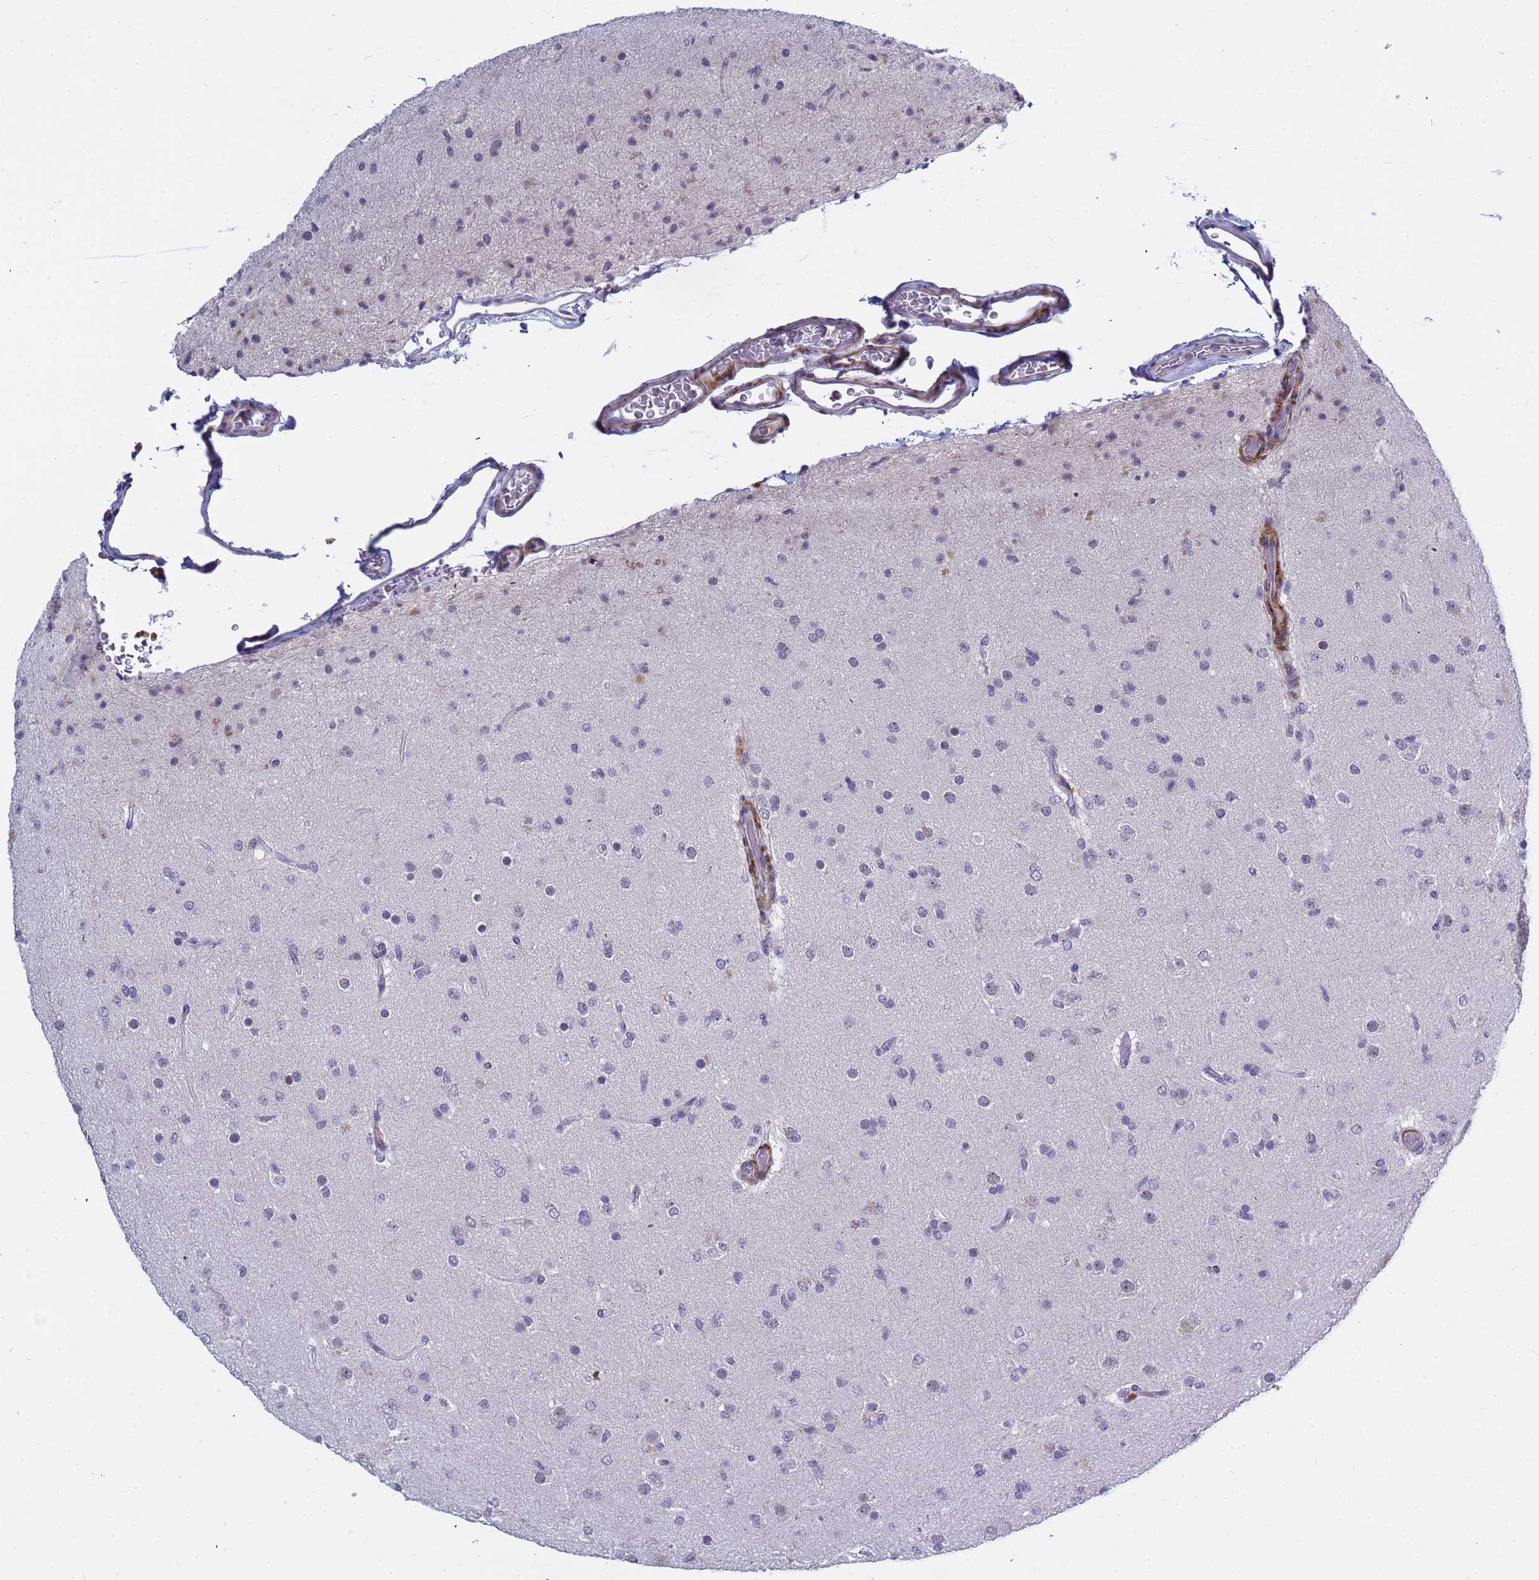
{"staining": {"intensity": "negative", "quantity": "none", "location": "none"}, "tissue": "glioma", "cell_type": "Tumor cells", "image_type": "cancer", "snomed": [{"axis": "morphology", "description": "Glioma, malignant, Low grade"}, {"axis": "topography", "description": "Brain"}], "caption": "Tumor cells show no significant staining in glioma. Brightfield microscopy of IHC stained with DAB (brown) and hematoxylin (blue), captured at high magnification.", "gene": "CXorf65", "patient": {"sex": "male", "age": 65}}